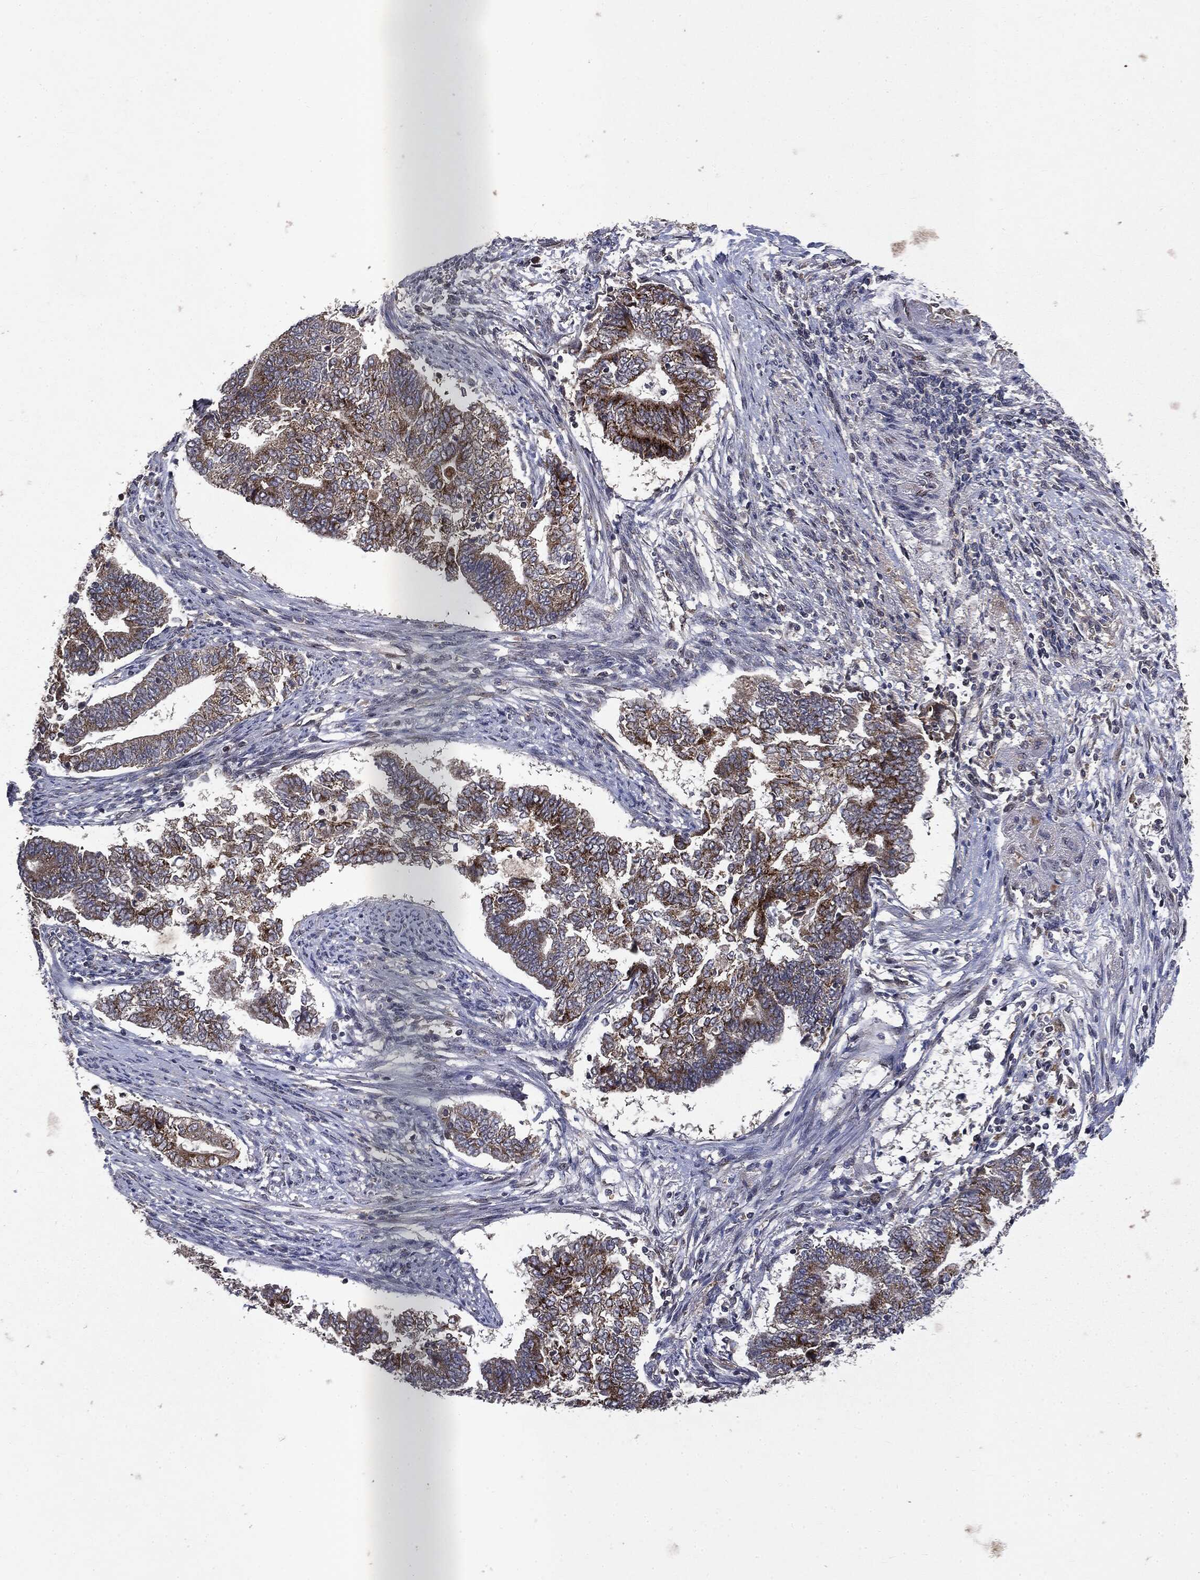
{"staining": {"intensity": "strong", "quantity": ">75%", "location": "cytoplasmic/membranous"}, "tissue": "endometrial cancer", "cell_type": "Tumor cells", "image_type": "cancer", "snomed": [{"axis": "morphology", "description": "Adenocarcinoma, NOS"}, {"axis": "topography", "description": "Endometrium"}], "caption": "Endometrial cancer stained with IHC displays strong cytoplasmic/membranous positivity in about >75% of tumor cells.", "gene": "PLPPR2", "patient": {"sex": "female", "age": 65}}